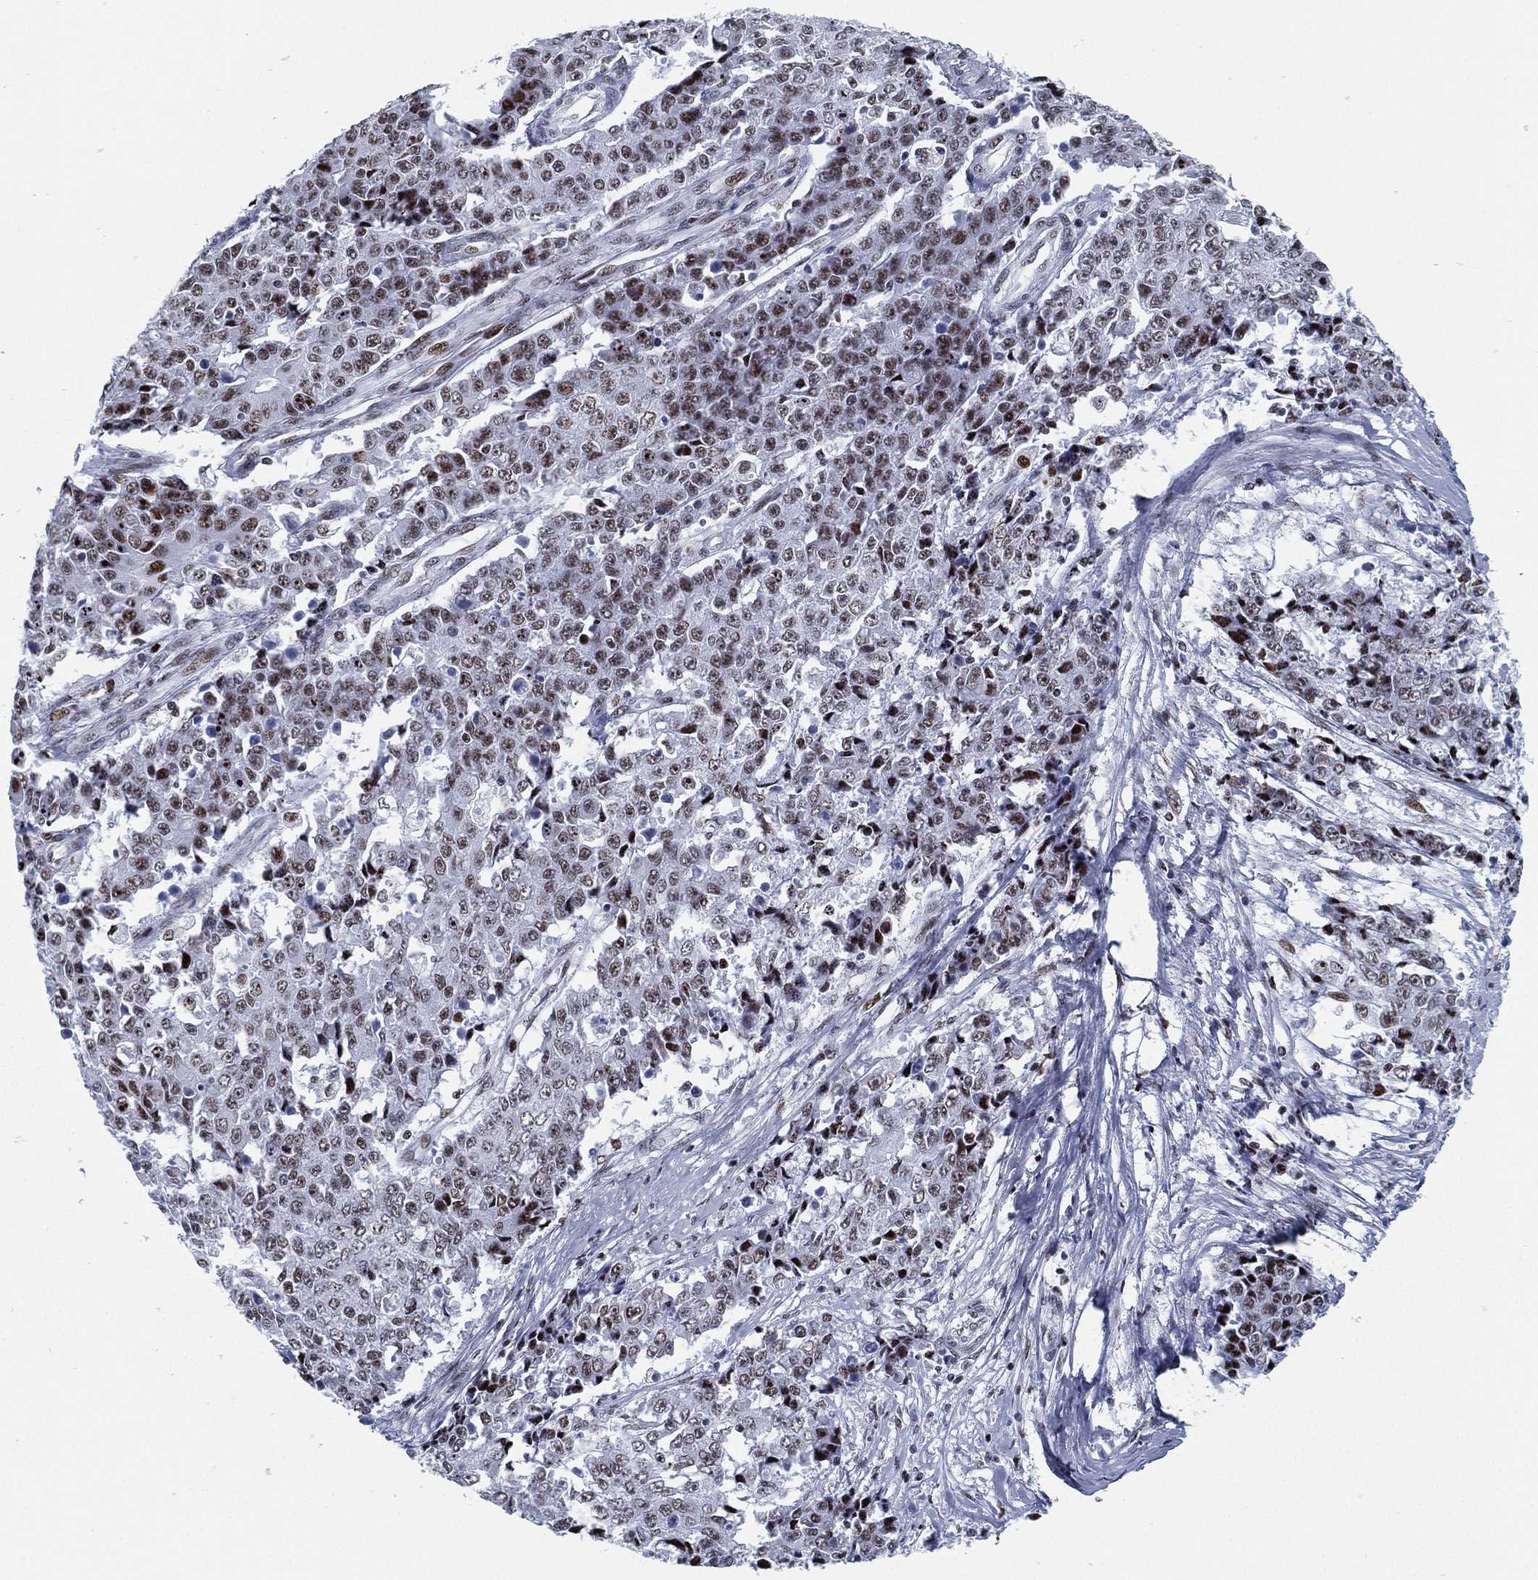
{"staining": {"intensity": "moderate", "quantity": "25%-75%", "location": "nuclear"}, "tissue": "ovarian cancer", "cell_type": "Tumor cells", "image_type": "cancer", "snomed": [{"axis": "morphology", "description": "Carcinoma, endometroid"}, {"axis": "topography", "description": "Ovary"}], "caption": "Immunohistochemical staining of endometroid carcinoma (ovarian) demonstrates moderate nuclear protein positivity in about 25%-75% of tumor cells.", "gene": "CYB561D2", "patient": {"sex": "female", "age": 42}}